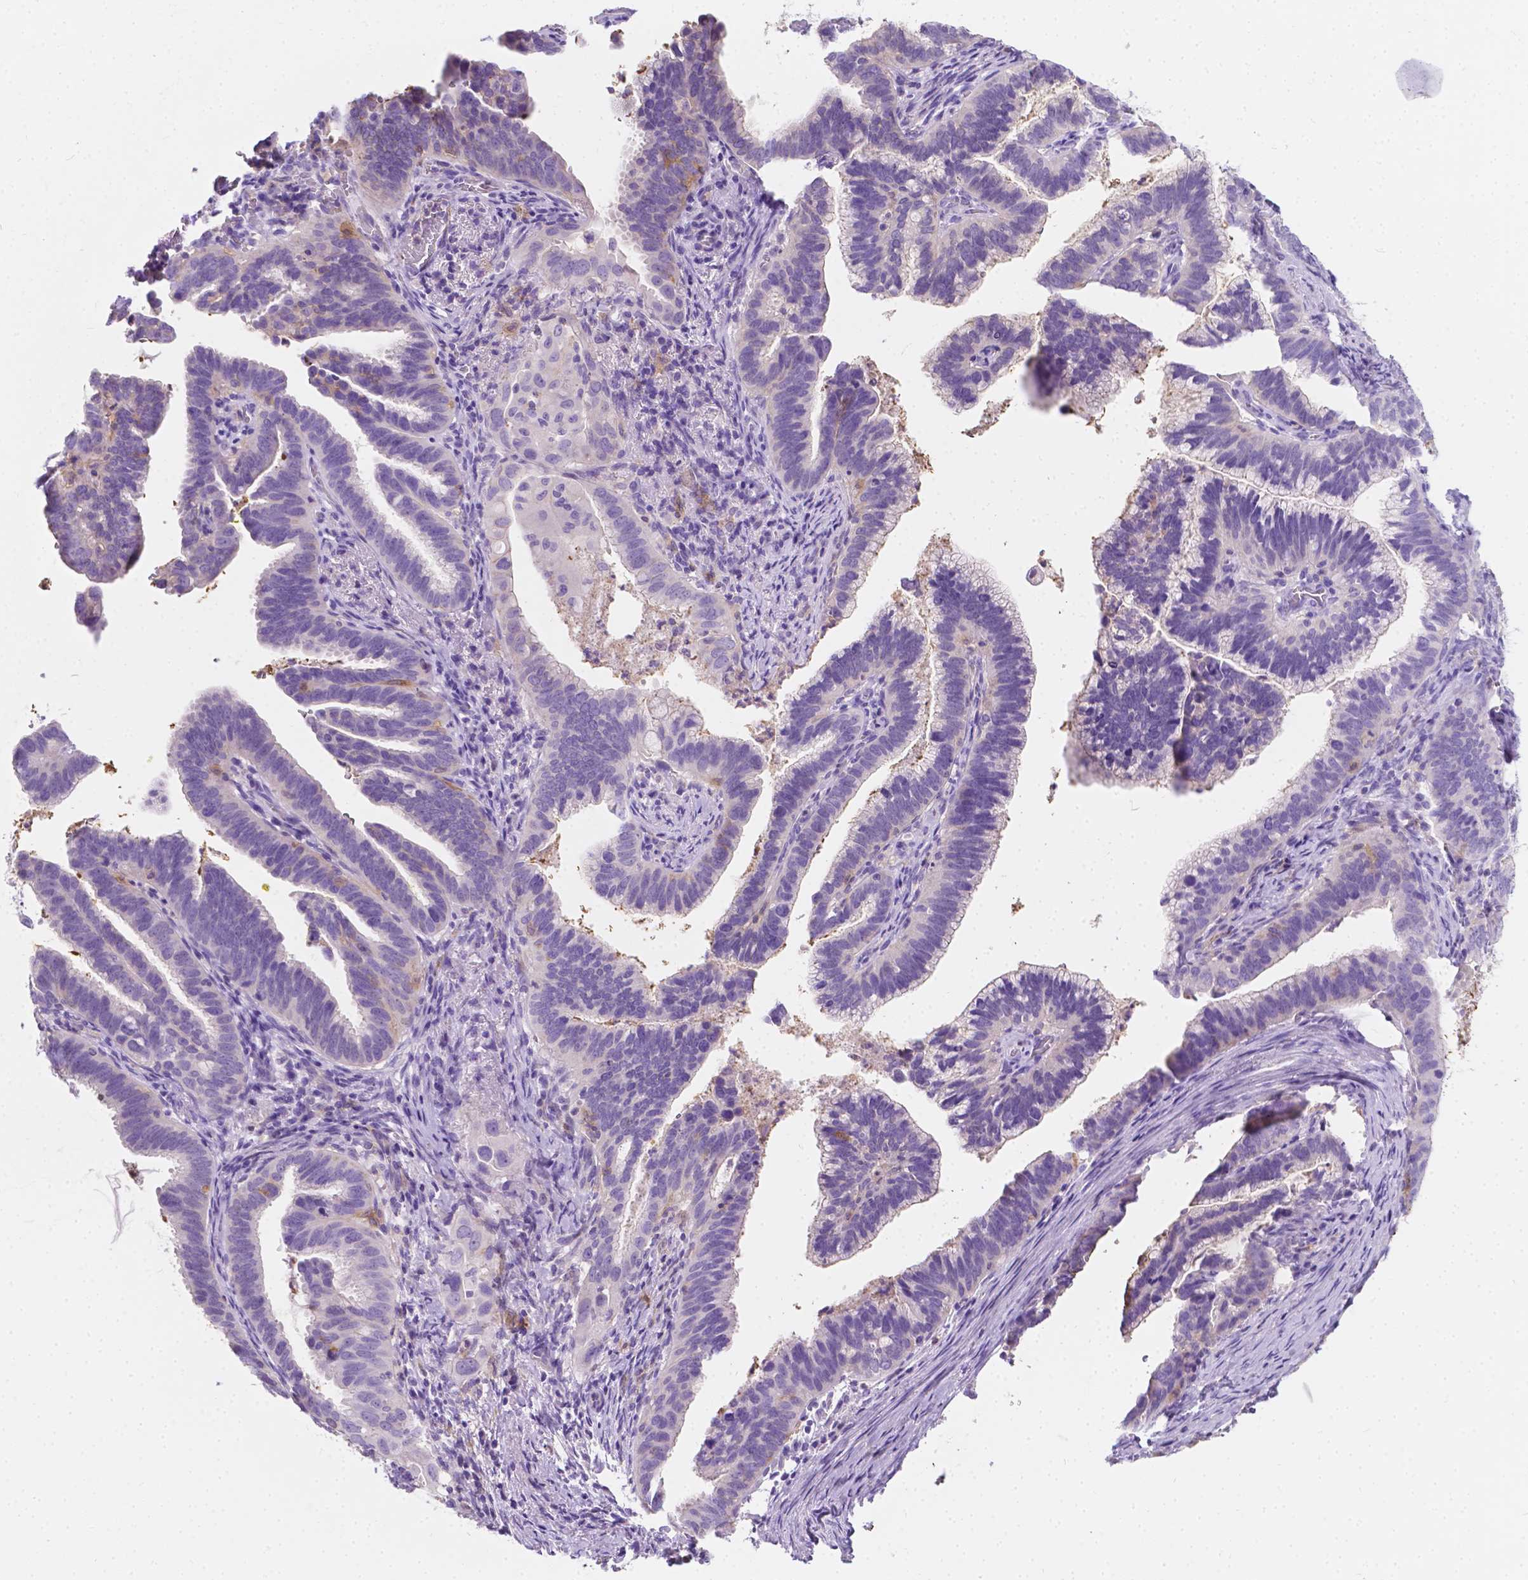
{"staining": {"intensity": "negative", "quantity": "none", "location": "none"}, "tissue": "cervical cancer", "cell_type": "Tumor cells", "image_type": "cancer", "snomed": [{"axis": "morphology", "description": "Adenocarcinoma, NOS"}, {"axis": "topography", "description": "Cervix"}], "caption": "Immunohistochemistry of cervical adenocarcinoma reveals no staining in tumor cells.", "gene": "GNAO1", "patient": {"sex": "female", "age": 61}}